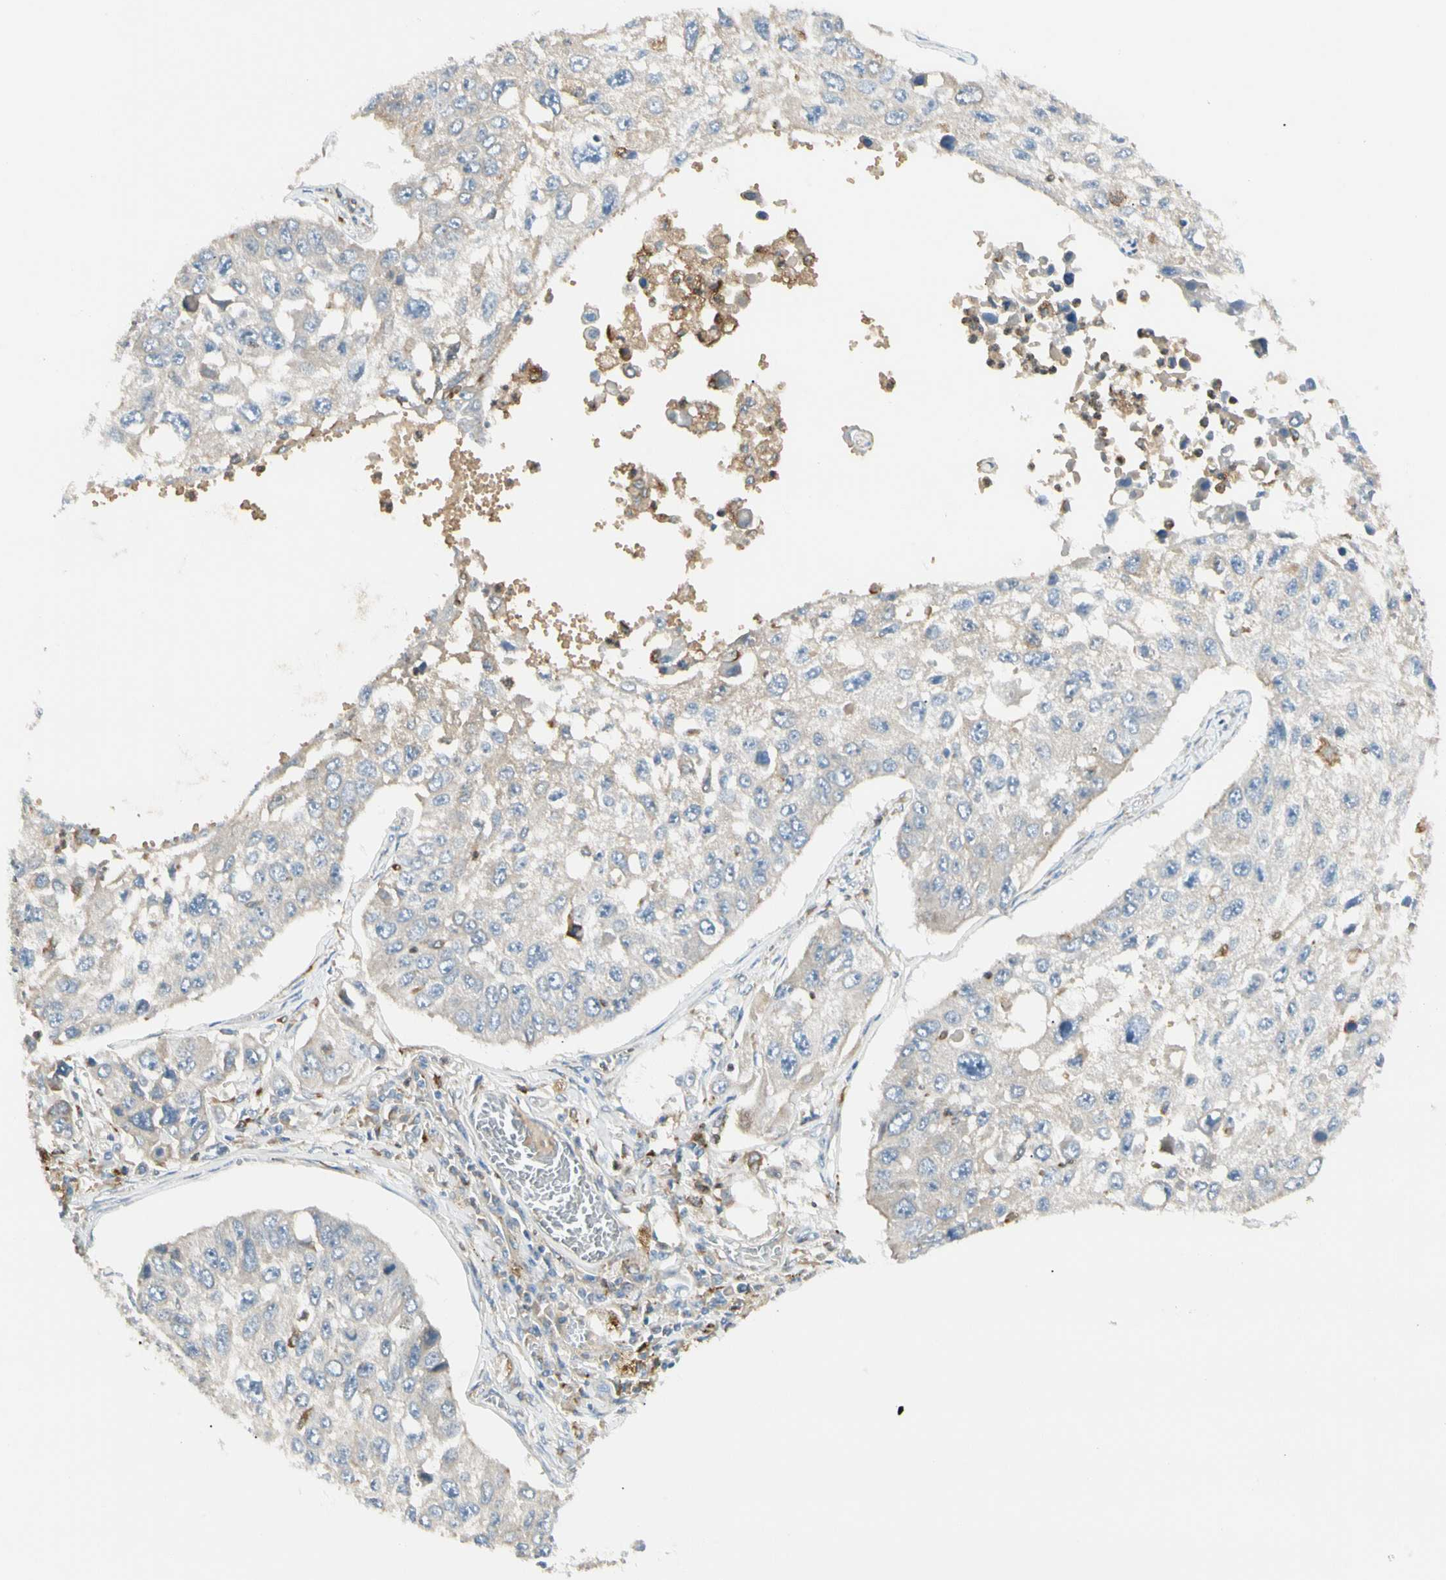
{"staining": {"intensity": "negative", "quantity": "none", "location": "none"}, "tissue": "lung cancer", "cell_type": "Tumor cells", "image_type": "cancer", "snomed": [{"axis": "morphology", "description": "Squamous cell carcinoma, NOS"}, {"axis": "topography", "description": "Lung"}], "caption": "Immunohistochemistry (IHC) photomicrograph of neoplastic tissue: squamous cell carcinoma (lung) stained with DAB shows no significant protein expression in tumor cells. (DAB (3,3'-diaminobenzidine) IHC with hematoxylin counter stain).", "gene": "LPCAT2", "patient": {"sex": "male", "age": 71}}